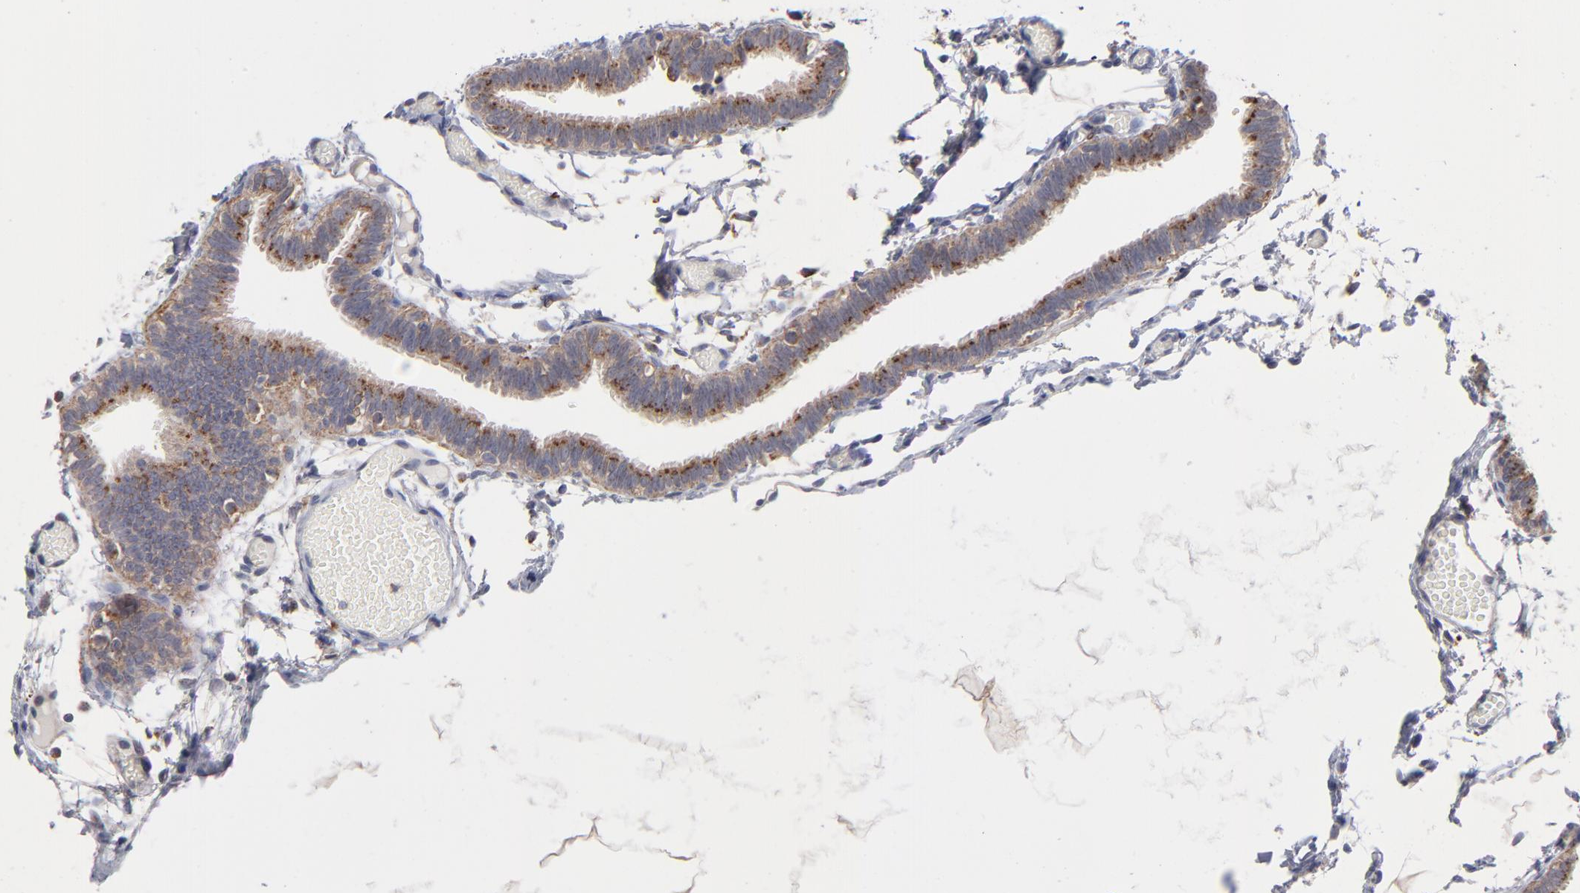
{"staining": {"intensity": "moderate", "quantity": ">75%", "location": "cytoplasmic/membranous"}, "tissue": "fallopian tube", "cell_type": "Glandular cells", "image_type": "normal", "snomed": [{"axis": "morphology", "description": "Normal tissue, NOS"}, {"axis": "topography", "description": "Fallopian tube"}], "caption": "High-power microscopy captured an IHC image of normal fallopian tube, revealing moderate cytoplasmic/membranous staining in about >75% of glandular cells. (DAB (3,3'-diaminobenzidine) IHC, brown staining for protein, blue staining for nuclei).", "gene": "RRAGA", "patient": {"sex": "female", "age": 29}}